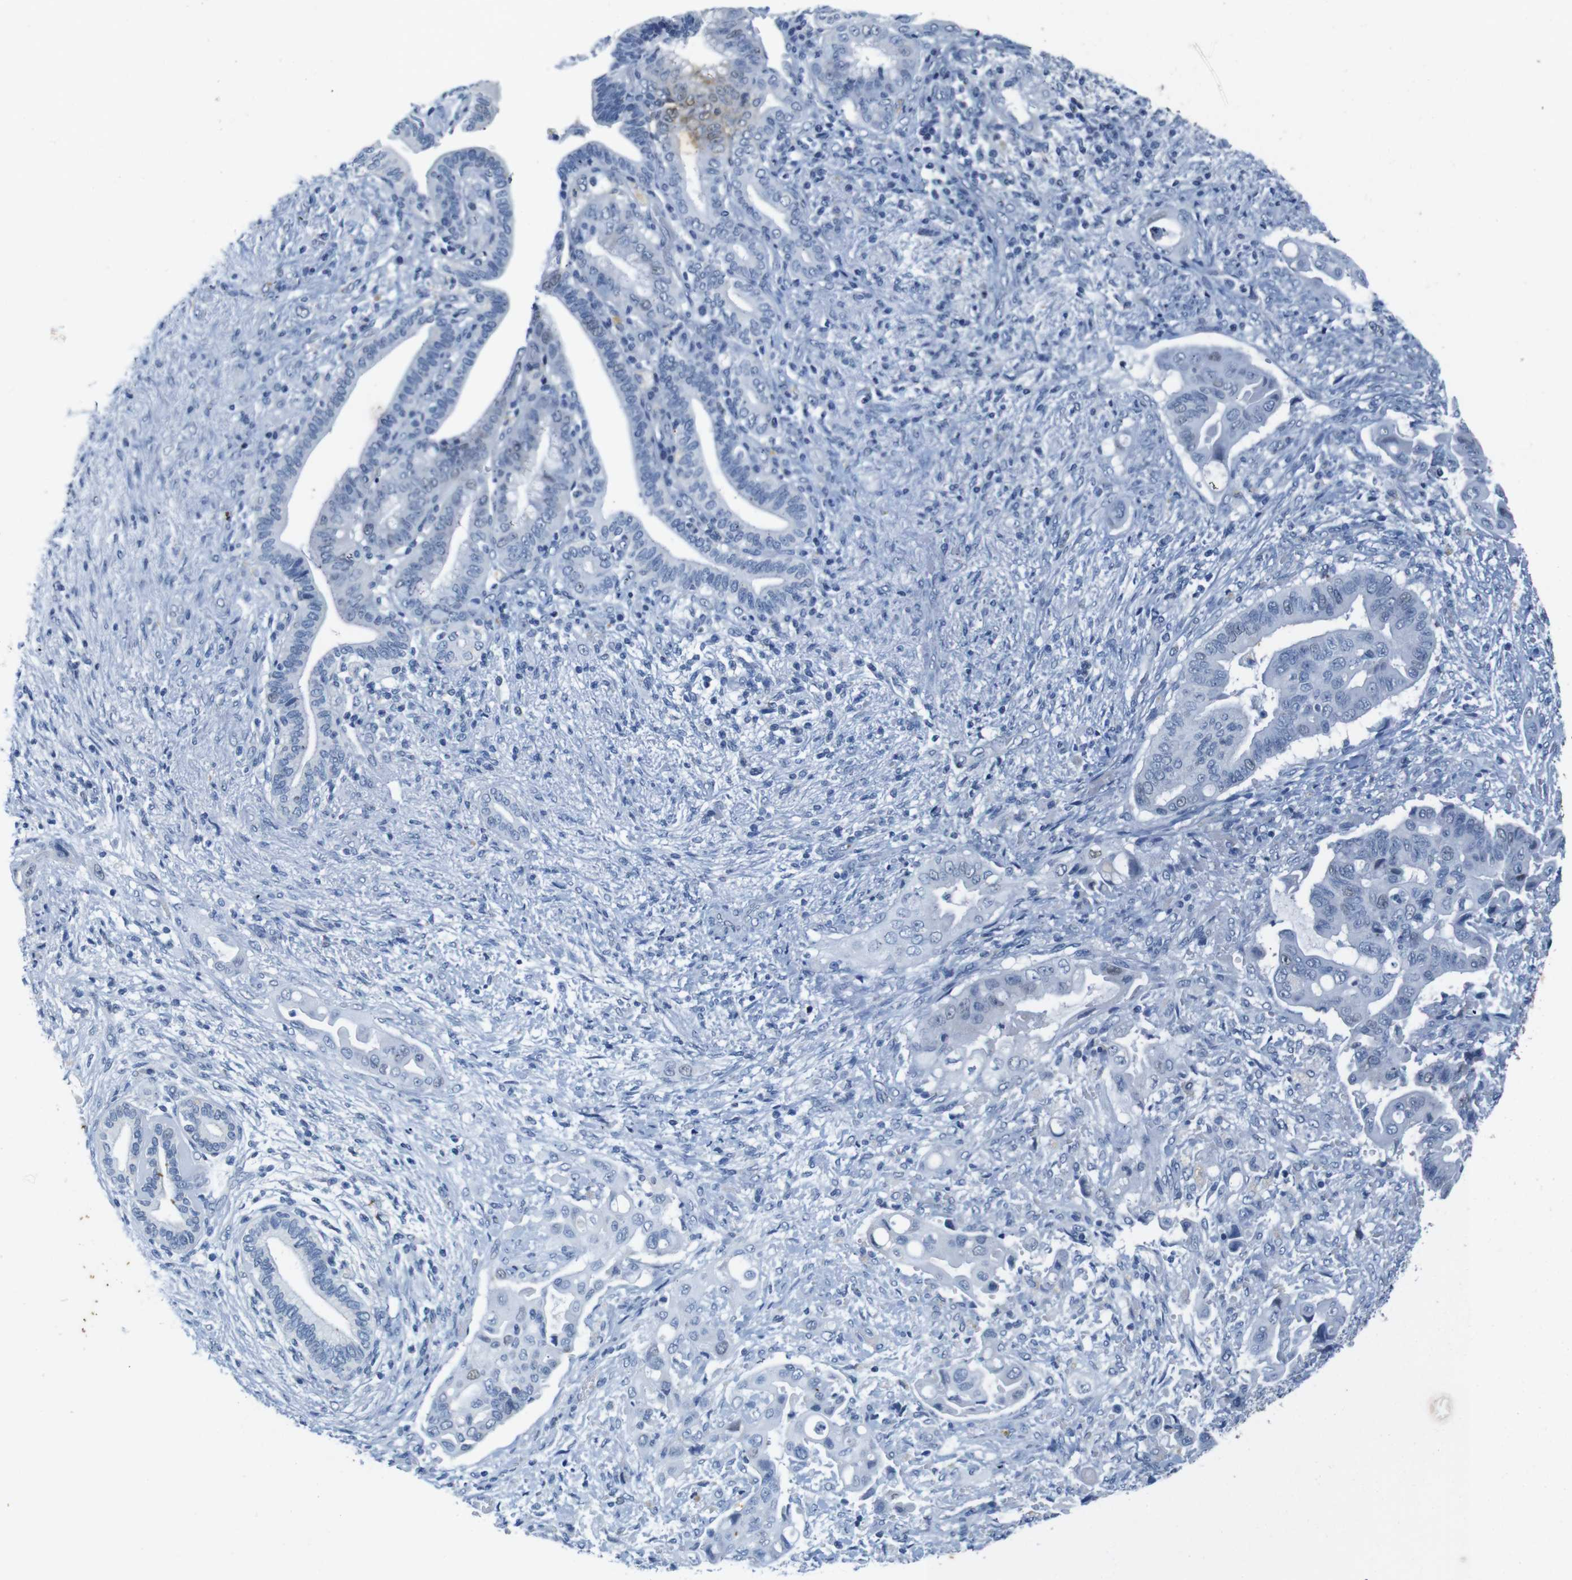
{"staining": {"intensity": "negative", "quantity": "none", "location": "none"}, "tissue": "liver cancer", "cell_type": "Tumor cells", "image_type": "cancer", "snomed": [{"axis": "morphology", "description": "Cholangiocarcinoma"}, {"axis": "topography", "description": "Liver"}], "caption": "A histopathology image of liver cancer (cholangiocarcinoma) stained for a protein shows no brown staining in tumor cells.", "gene": "CDK2", "patient": {"sex": "female", "age": 61}}